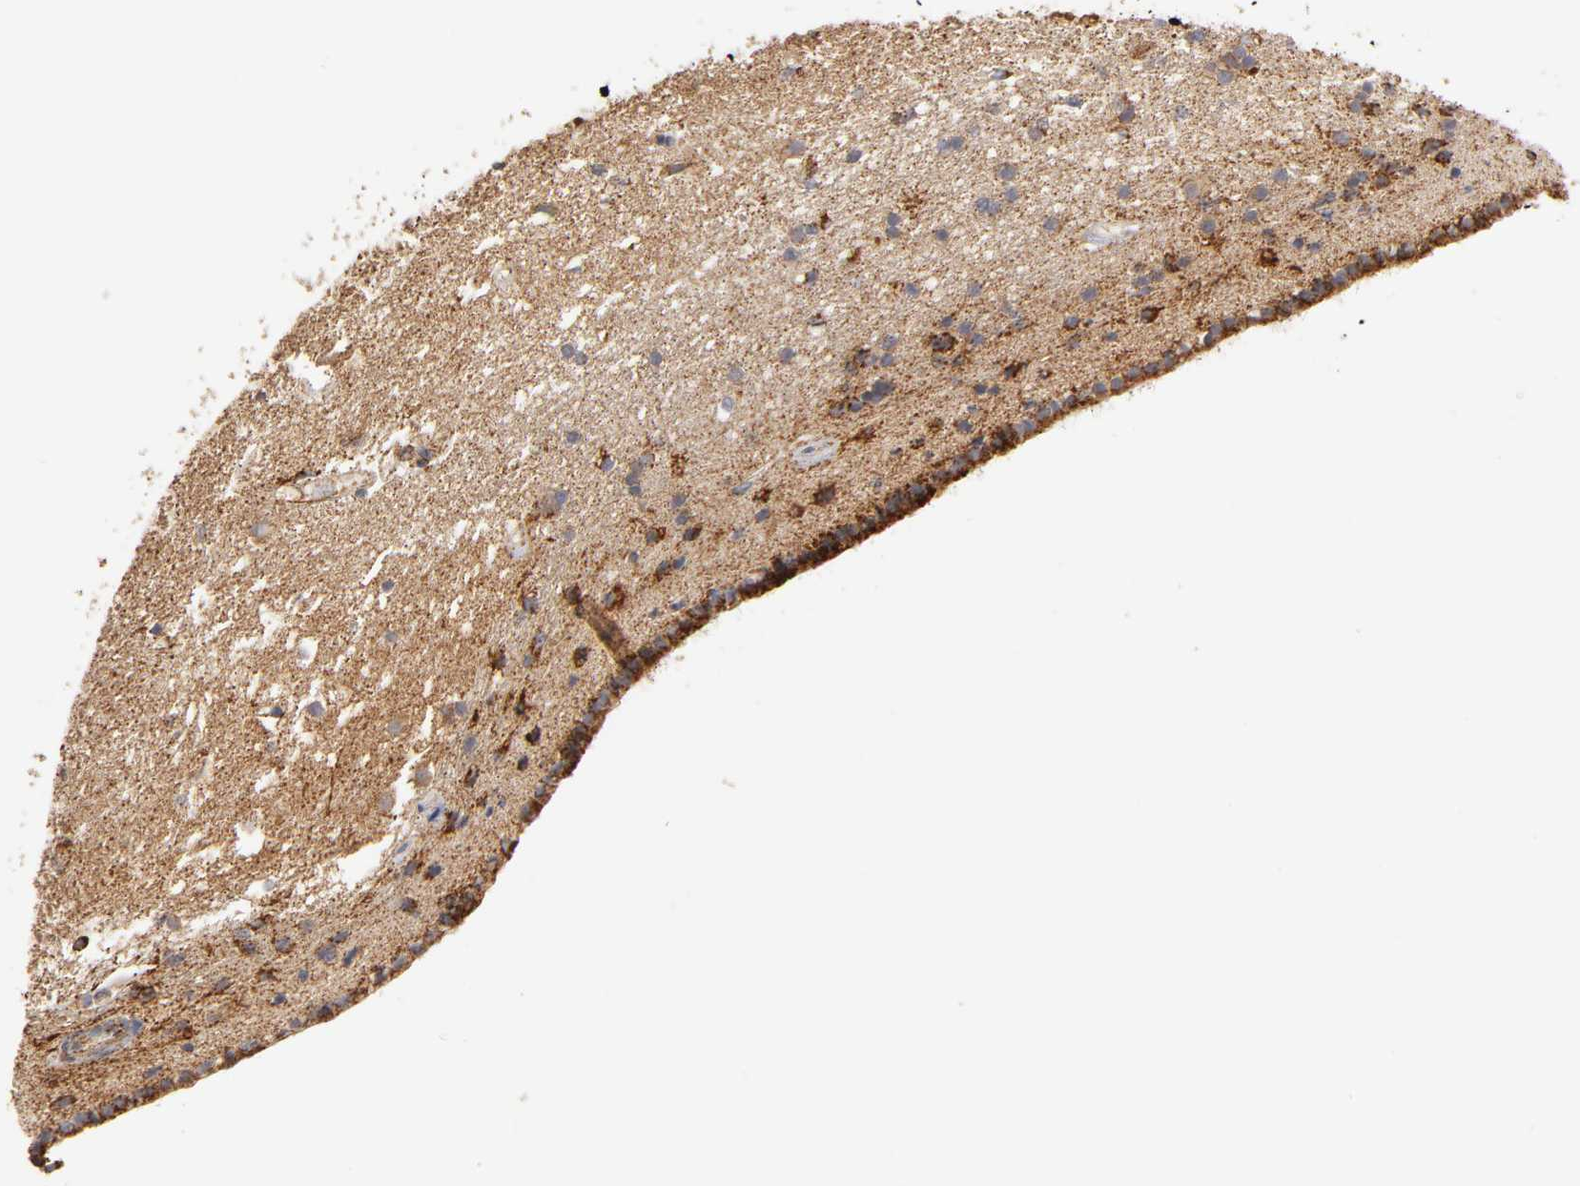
{"staining": {"intensity": "strong", "quantity": "25%-75%", "location": "cytoplasmic/membranous"}, "tissue": "caudate", "cell_type": "Glial cells", "image_type": "normal", "snomed": [{"axis": "morphology", "description": "Normal tissue, NOS"}, {"axis": "topography", "description": "Lateral ventricle wall"}], "caption": "The micrograph reveals immunohistochemical staining of benign caudate. There is strong cytoplasmic/membranous positivity is present in about 25%-75% of glial cells.", "gene": "ISG15", "patient": {"sex": "female", "age": 19}}